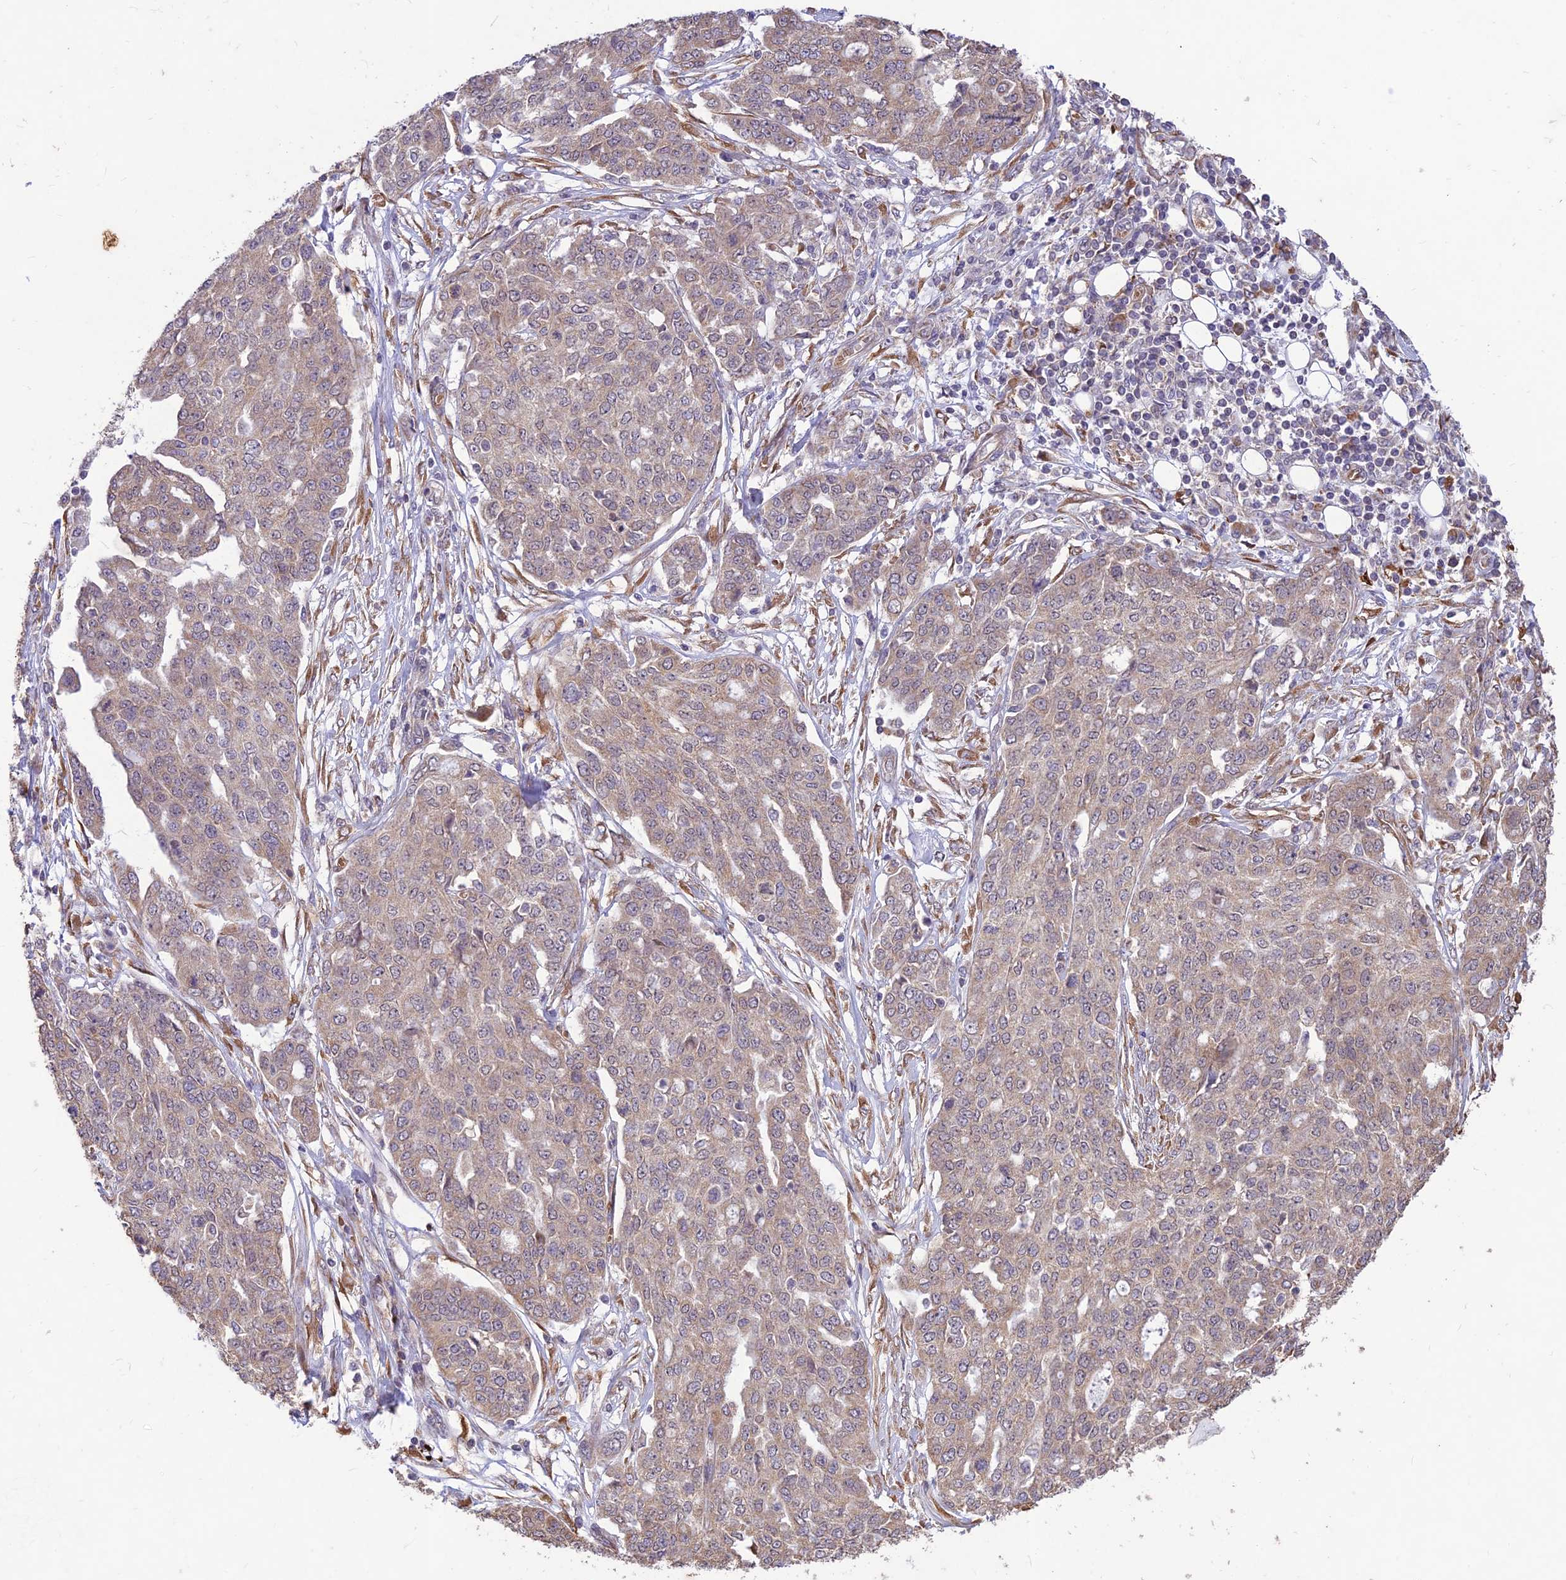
{"staining": {"intensity": "weak", "quantity": "<25%", "location": "cytoplasmic/membranous"}, "tissue": "ovarian cancer", "cell_type": "Tumor cells", "image_type": "cancer", "snomed": [{"axis": "morphology", "description": "Cystadenocarcinoma, serous, NOS"}, {"axis": "topography", "description": "Soft tissue"}, {"axis": "topography", "description": "Ovary"}], "caption": "Immunohistochemistry (IHC) histopathology image of neoplastic tissue: human ovarian cancer (serous cystadenocarcinoma) stained with DAB displays no significant protein staining in tumor cells.", "gene": "PPP1R11", "patient": {"sex": "female", "age": 57}}